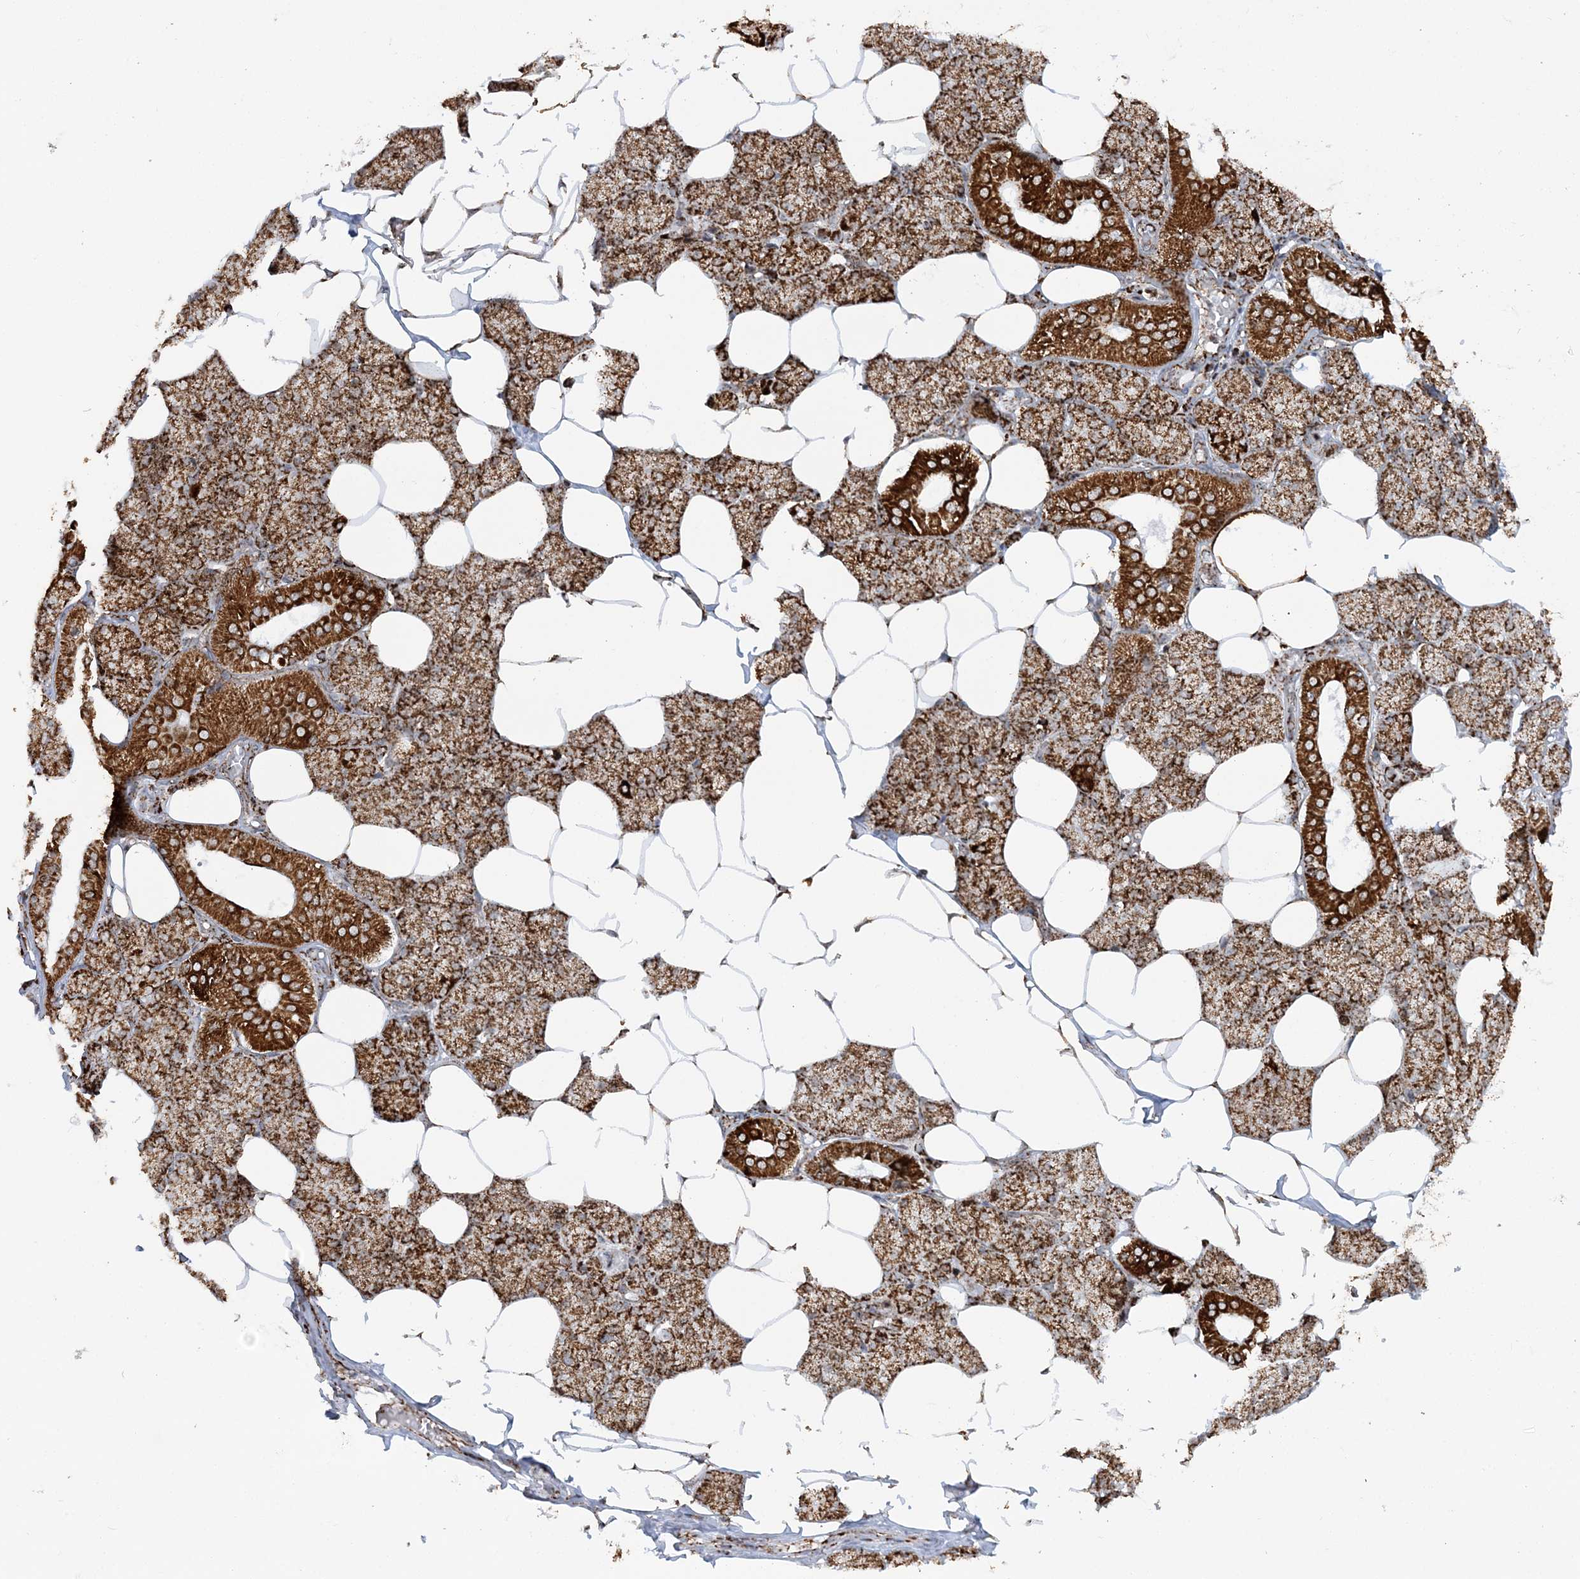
{"staining": {"intensity": "strong", "quantity": ">75%", "location": "cytoplasmic/membranous"}, "tissue": "salivary gland", "cell_type": "Glandular cells", "image_type": "normal", "snomed": [{"axis": "morphology", "description": "Normal tissue, NOS"}, {"axis": "topography", "description": "Salivary gland"}], "caption": "Strong cytoplasmic/membranous positivity is seen in about >75% of glandular cells in normal salivary gland.", "gene": "CRY2", "patient": {"sex": "male", "age": 62}}